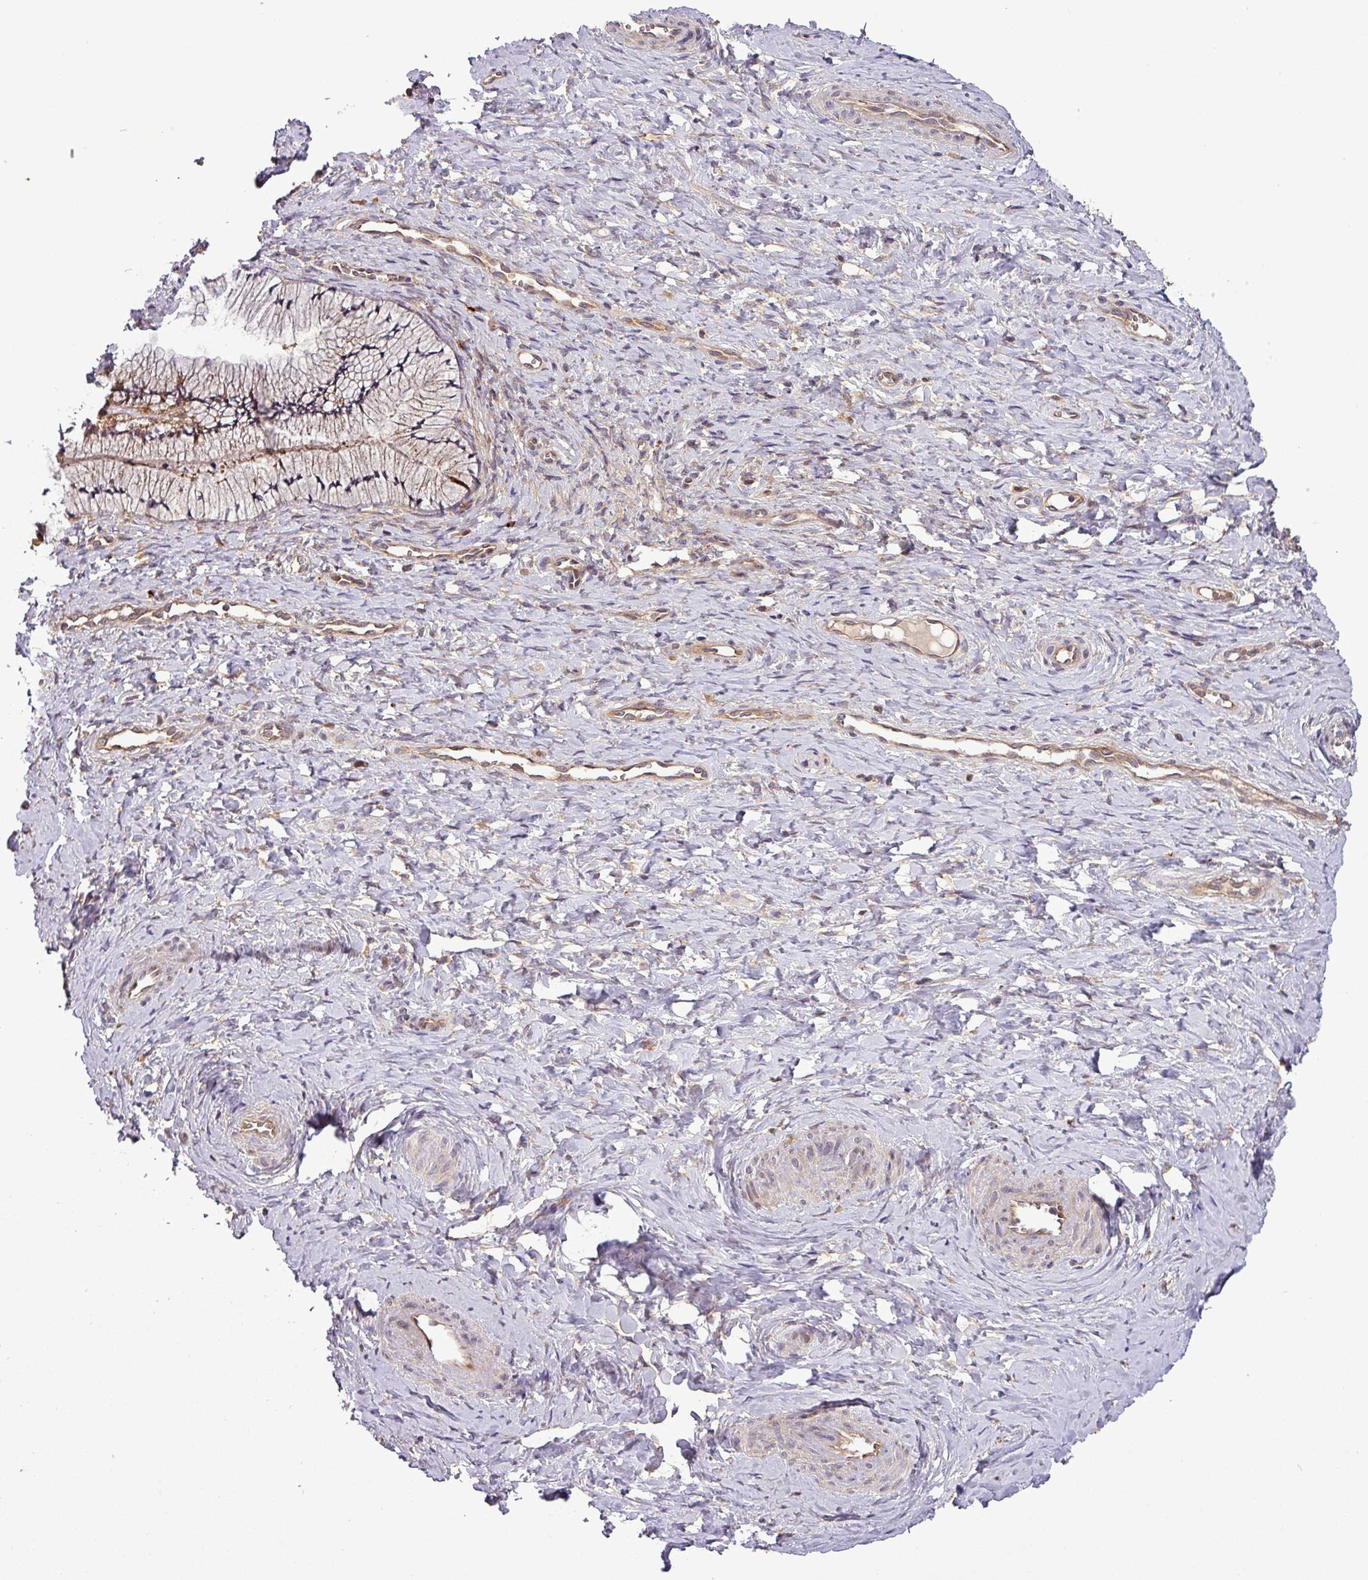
{"staining": {"intensity": "moderate", "quantity": ">75%", "location": "cytoplasmic/membranous"}, "tissue": "cervix", "cell_type": "Glandular cells", "image_type": "normal", "snomed": [{"axis": "morphology", "description": "Normal tissue, NOS"}, {"axis": "topography", "description": "Cervix"}], "caption": "This photomicrograph reveals immunohistochemistry staining of benign cervix, with medium moderate cytoplasmic/membranous expression in about >75% of glandular cells.", "gene": "SIRPB2", "patient": {"sex": "female", "age": 36}}